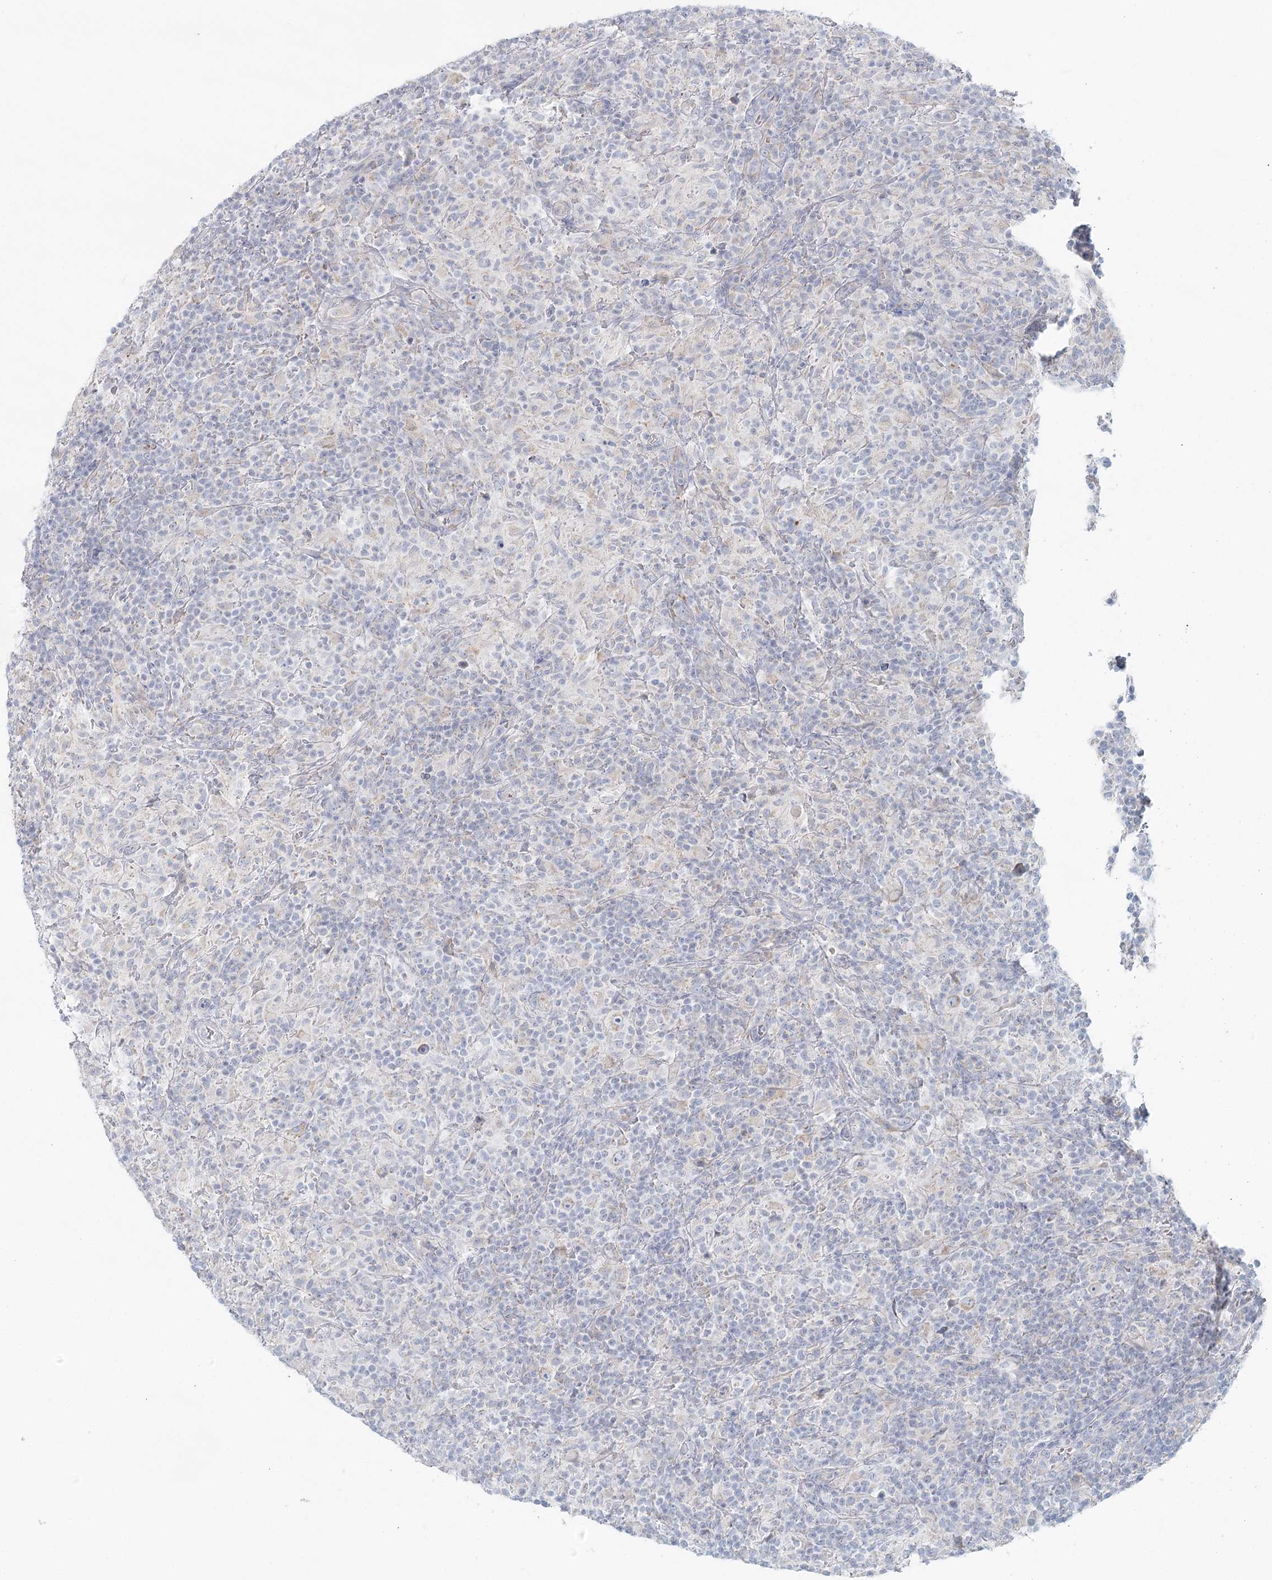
{"staining": {"intensity": "negative", "quantity": "none", "location": "none"}, "tissue": "lymphoma", "cell_type": "Tumor cells", "image_type": "cancer", "snomed": [{"axis": "morphology", "description": "Hodgkin's disease, NOS"}, {"axis": "topography", "description": "Lymph node"}], "caption": "Immunohistochemical staining of lymphoma reveals no significant staining in tumor cells.", "gene": "BPHL", "patient": {"sex": "male", "age": 70}}